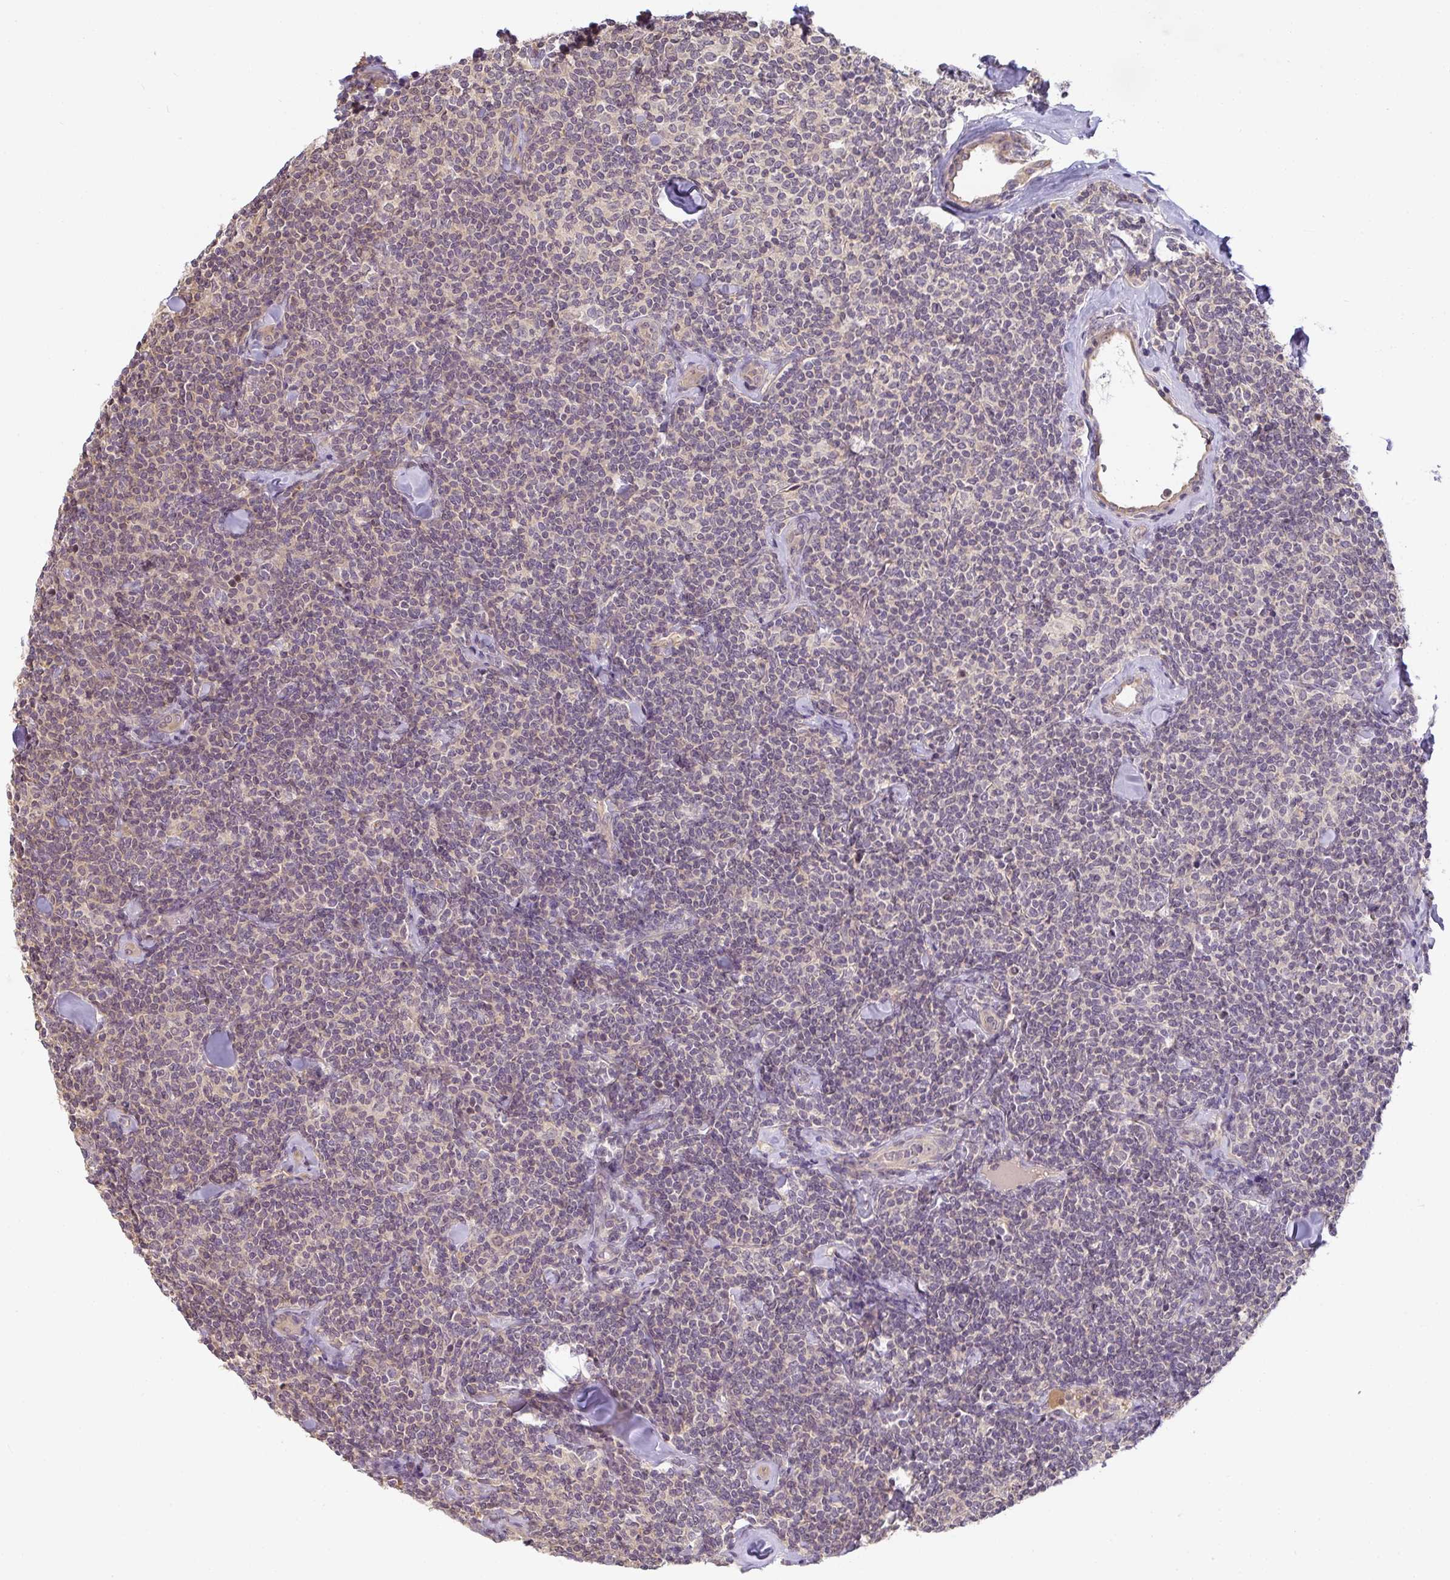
{"staining": {"intensity": "negative", "quantity": "none", "location": "none"}, "tissue": "lymphoma", "cell_type": "Tumor cells", "image_type": "cancer", "snomed": [{"axis": "morphology", "description": "Malignant lymphoma, non-Hodgkin's type, Low grade"}, {"axis": "topography", "description": "Lymph node"}], "caption": "The image shows no significant positivity in tumor cells of malignant lymphoma, non-Hodgkin's type (low-grade).", "gene": "GSDMB", "patient": {"sex": "female", "age": 56}}